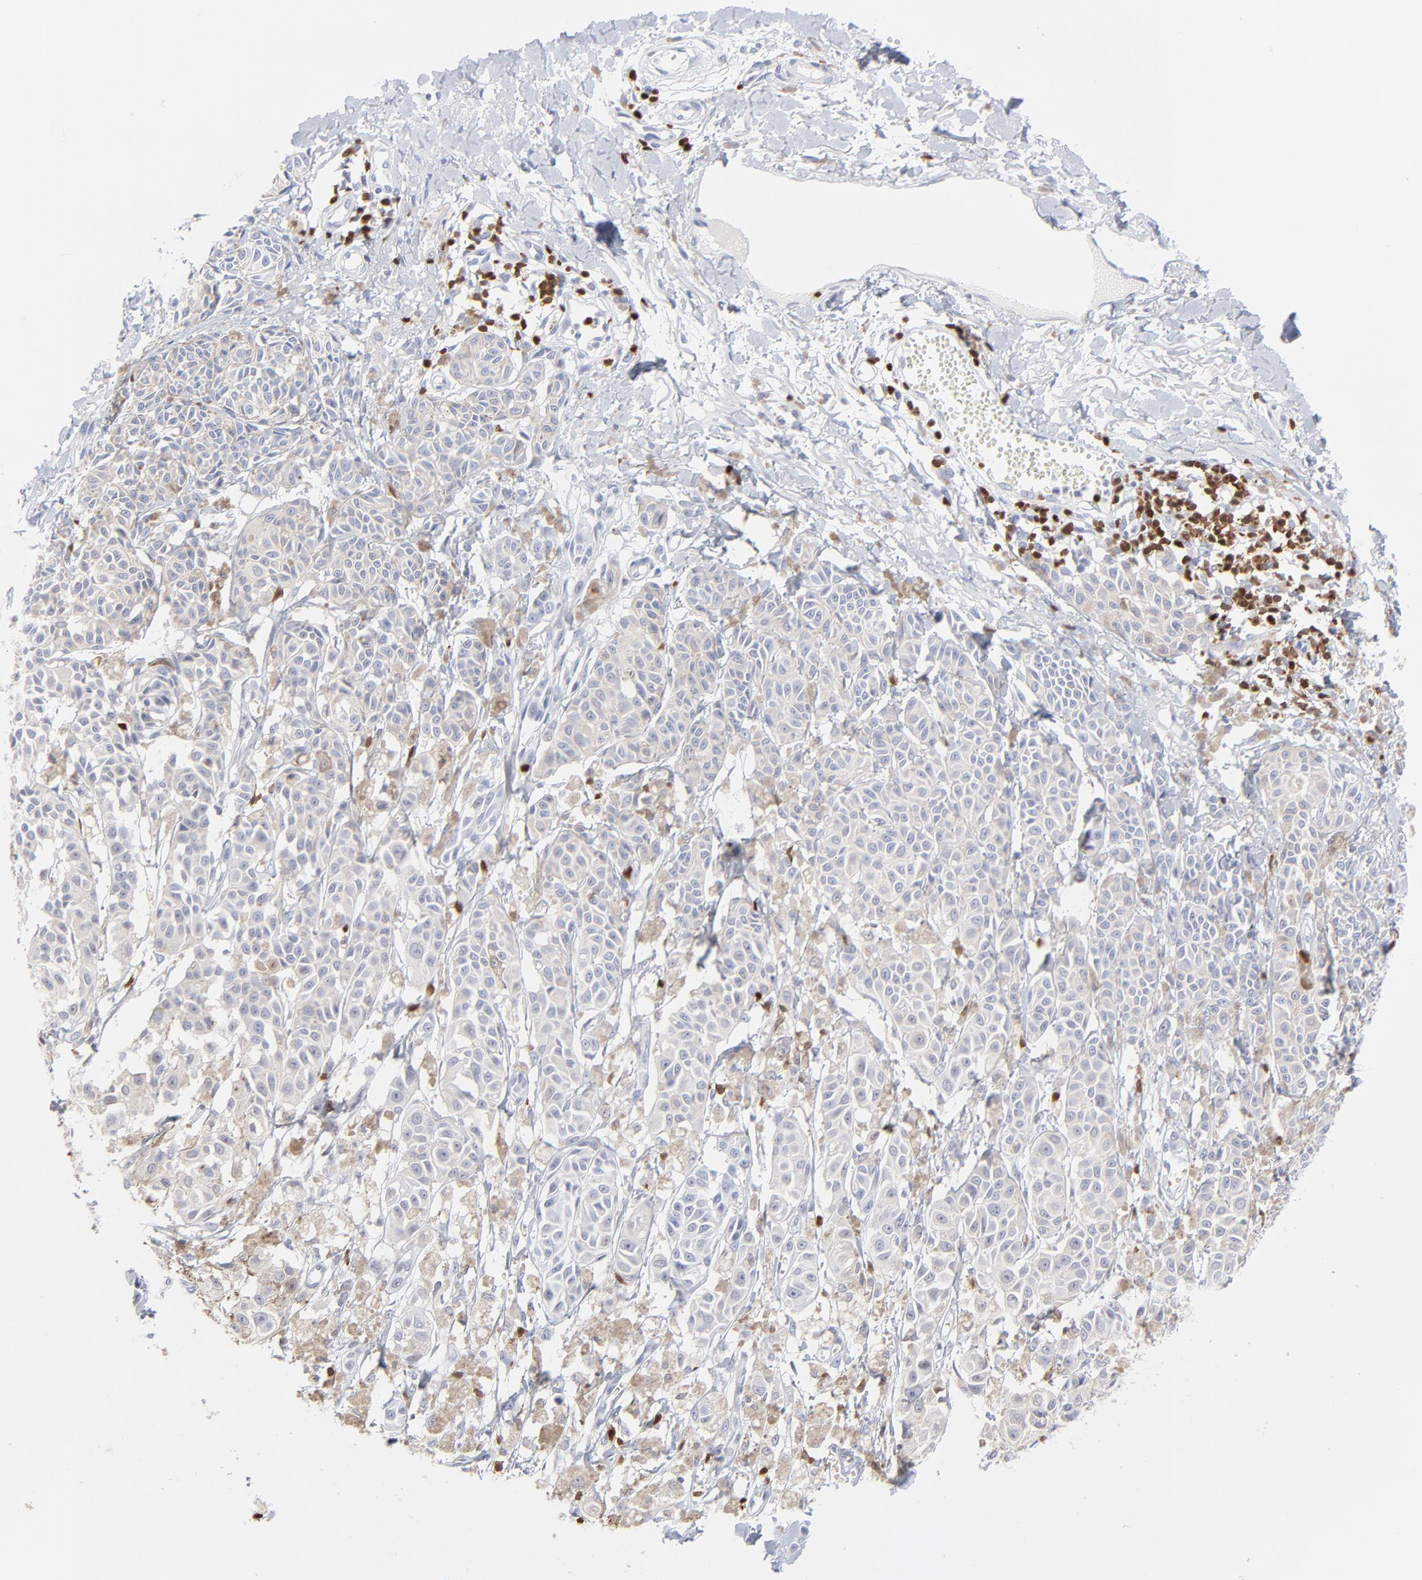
{"staining": {"intensity": "weak", "quantity": "25%-75%", "location": "cytoplasmic/membranous"}, "tissue": "melanoma", "cell_type": "Tumor cells", "image_type": "cancer", "snomed": [{"axis": "morphology", "description": "Malignant melanoma, NOS"}, {"axis": "topography", "description": "Skin"}], "caption": "Malignant melanoma stained with a brown dye exhibits weak cytoplasmic/membranous positive expression in approximately 25%-75% of tumor cells.", "gene": "ZAP70", "patient": {"sex": "male", "age": 76}}